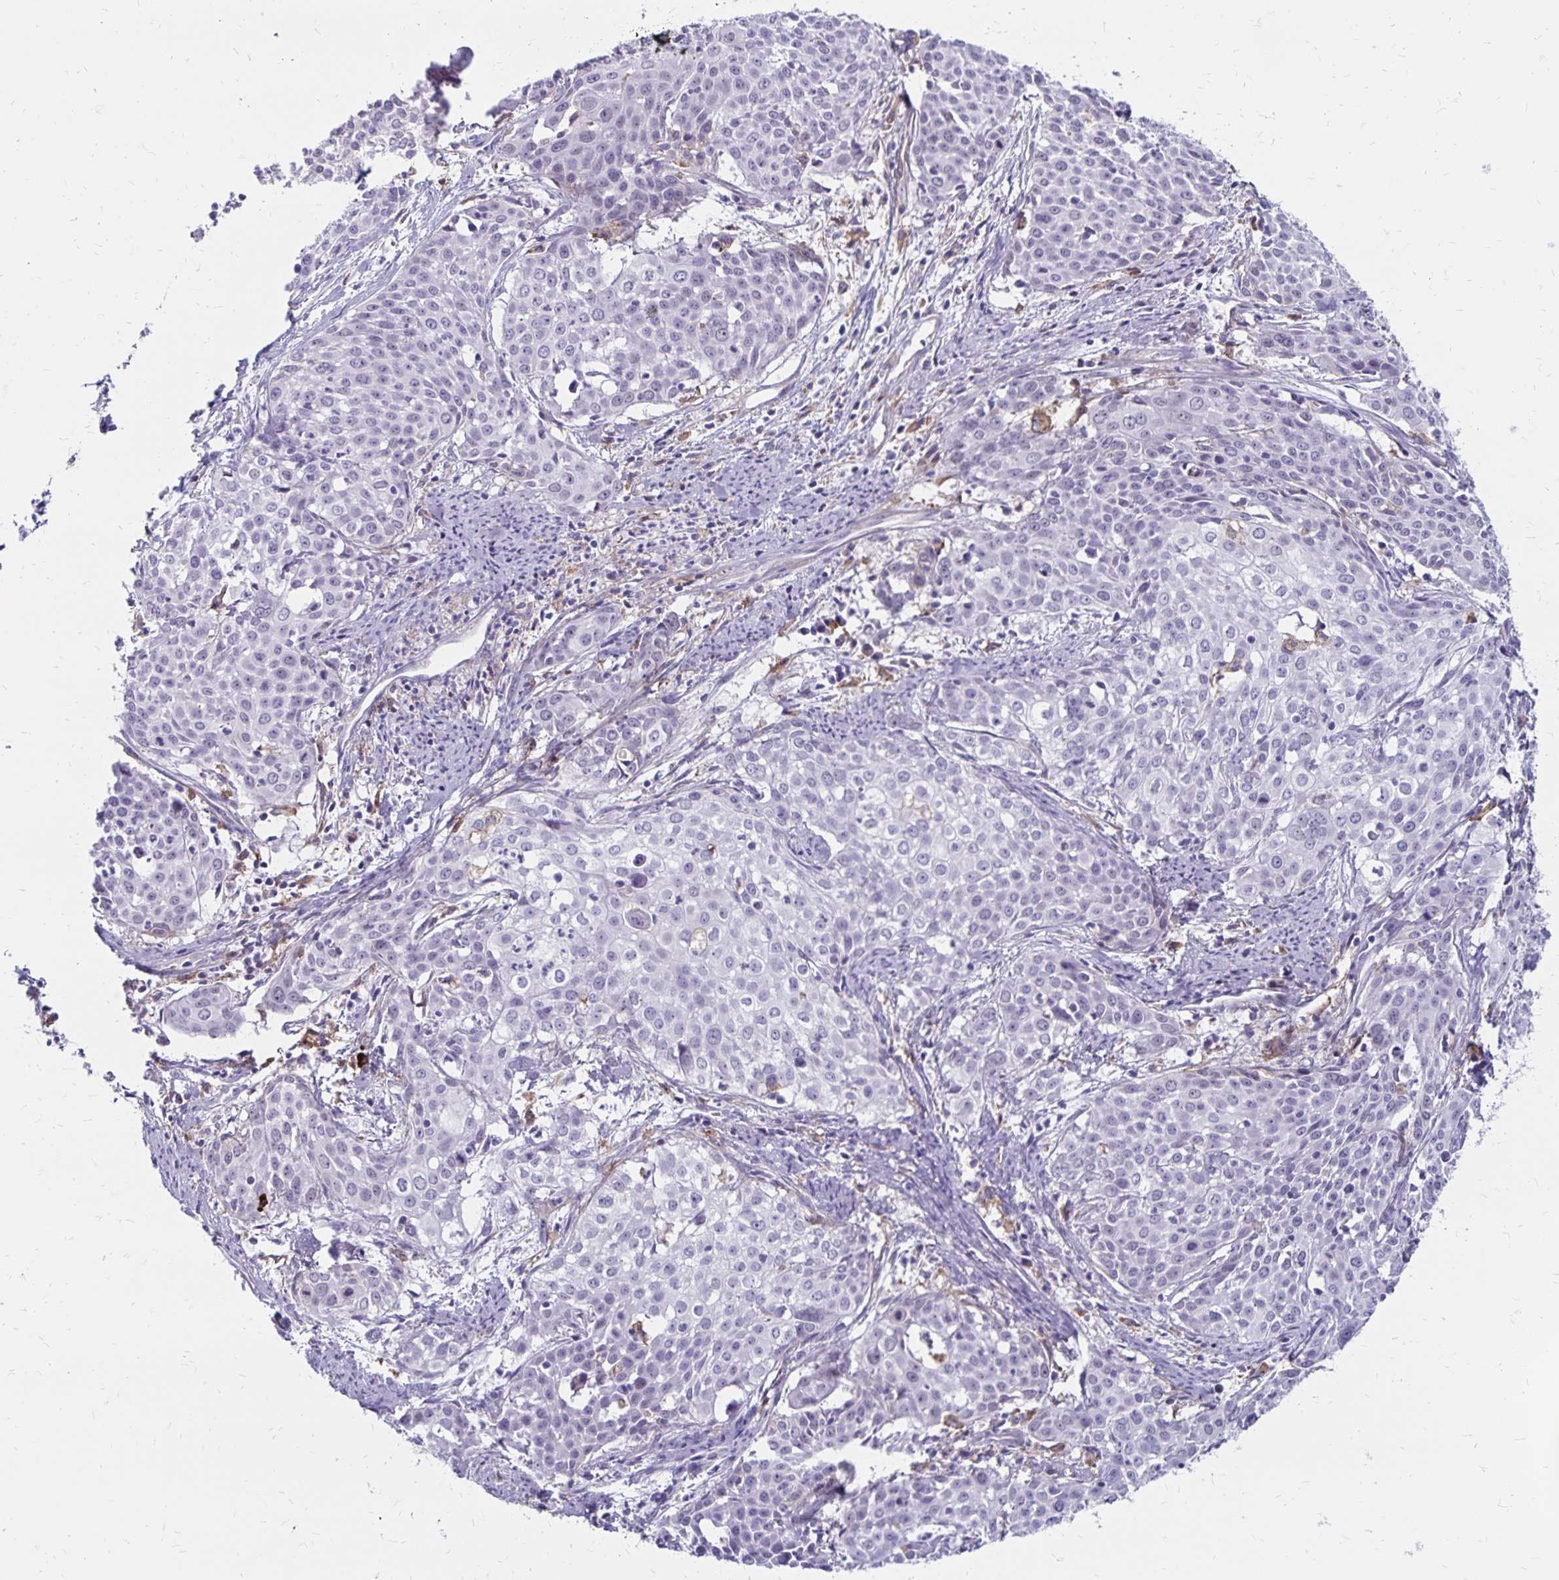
{"staining": {"intensity": "negative", "quantity": "none", "location": "none"}, "tissue": "cervical cancer", "cell_type": "Tumor cells", "image_type": "cancer", "snomed": [{"axis": "morphology", "description": "Squamous cell carcinoma, NOS"}, {"axis": "topography", "description": "Cervix"}], "caption": "A micrograph of squamous cell carcinoma (cervical) stained for a protein demonstrates no brown staining in tumor cells.", "gene": "TNS3", "patient": {"sex": "female", "age": 39}}